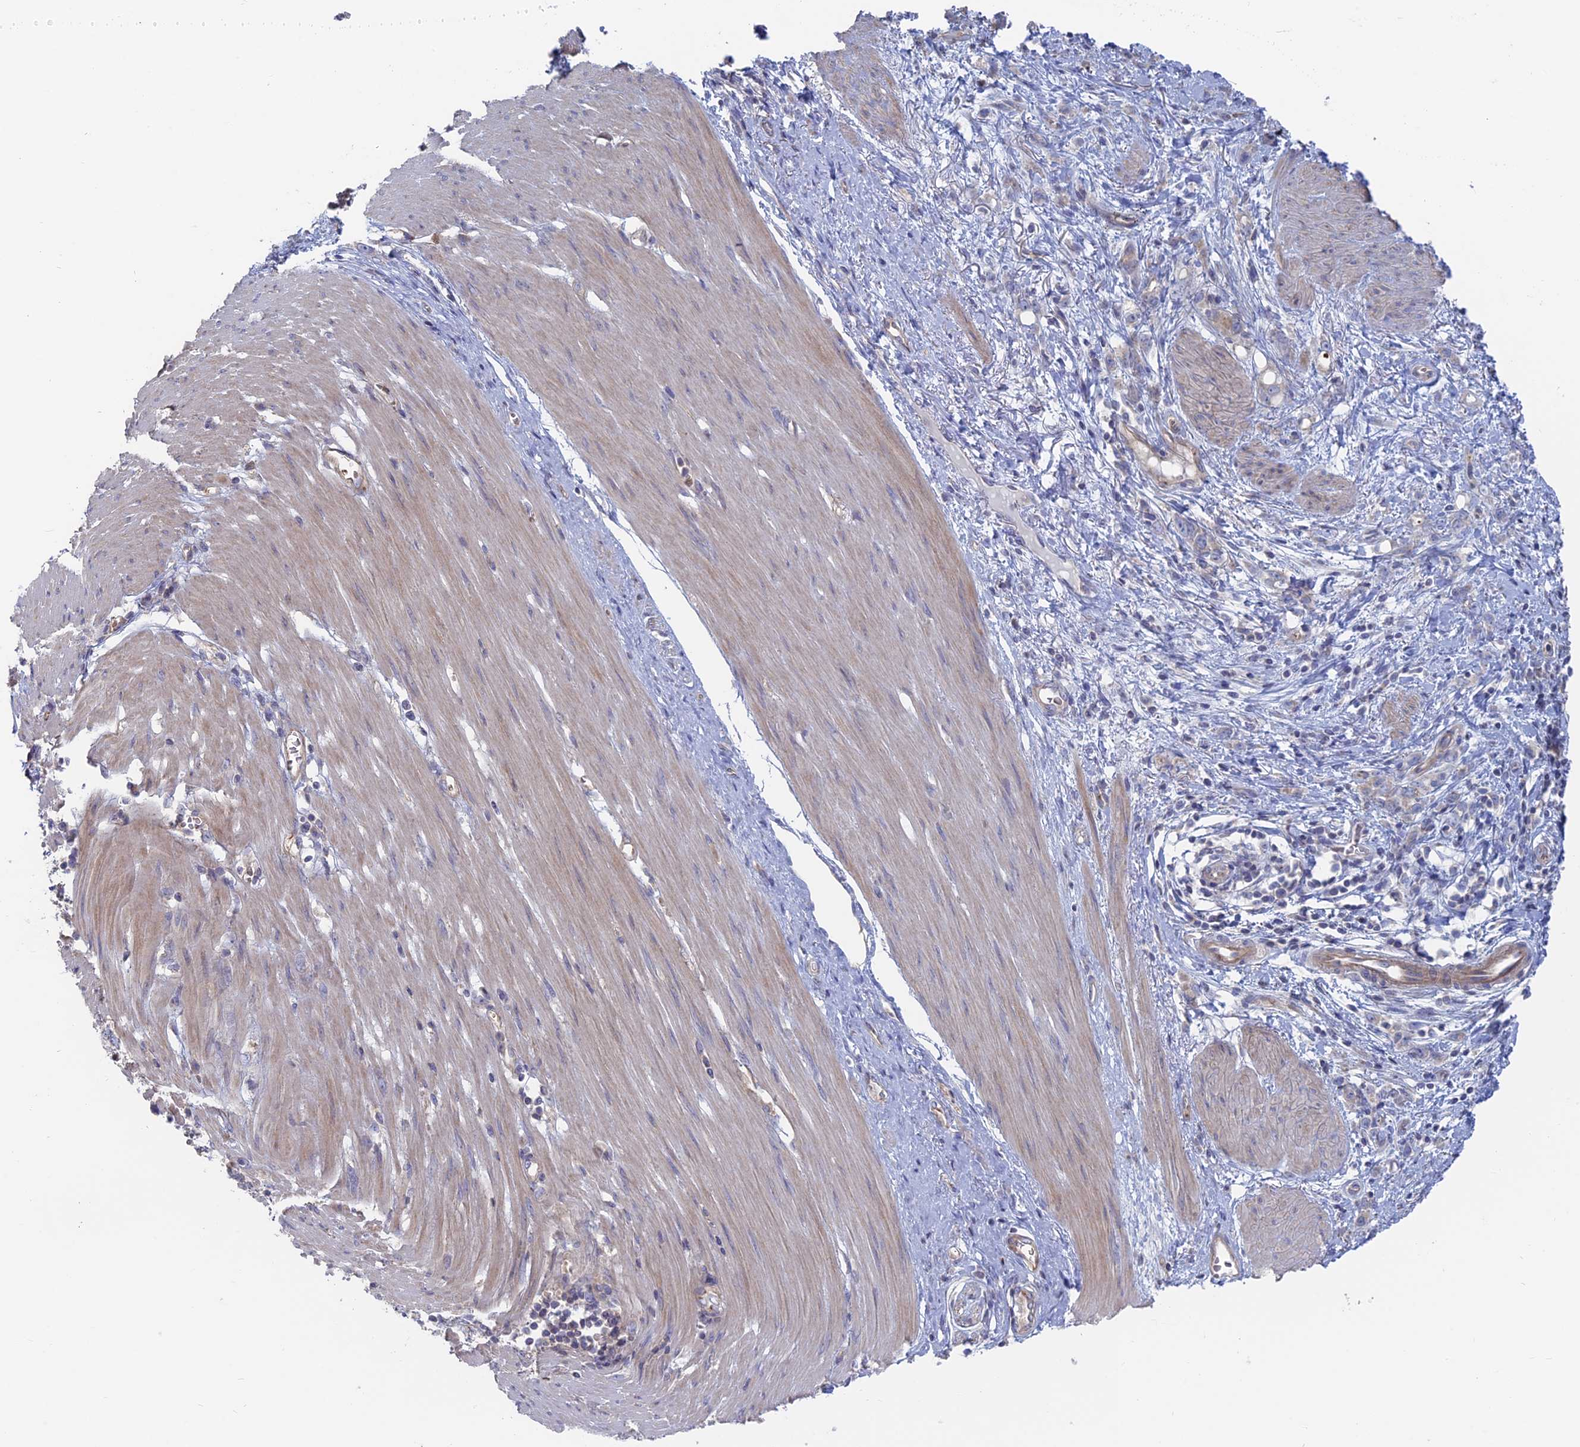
{"staining": {"intensity": "weak", "quantity": "<25%", "location": "cytoplasmic/membranous"}, "tissue": "stomach cancer", "cell_type": "Tumor cells", "image_type": "cancer", "snomed": [{"axis": "morphology", "description": "Adenocarcinoma, NOS"}, {"axis": "topography", "description": "Stomach"}], "caption": "Stomach cancer (adenocarcinoma) was stained to show a protein in brown. There is no significant expression in tumor cells. (Immunohistochemistry (ihc), brightfield microscopy, high magnification).", "gene": "TBC1D30", "patient": {"sex": "female", "age": 76}}